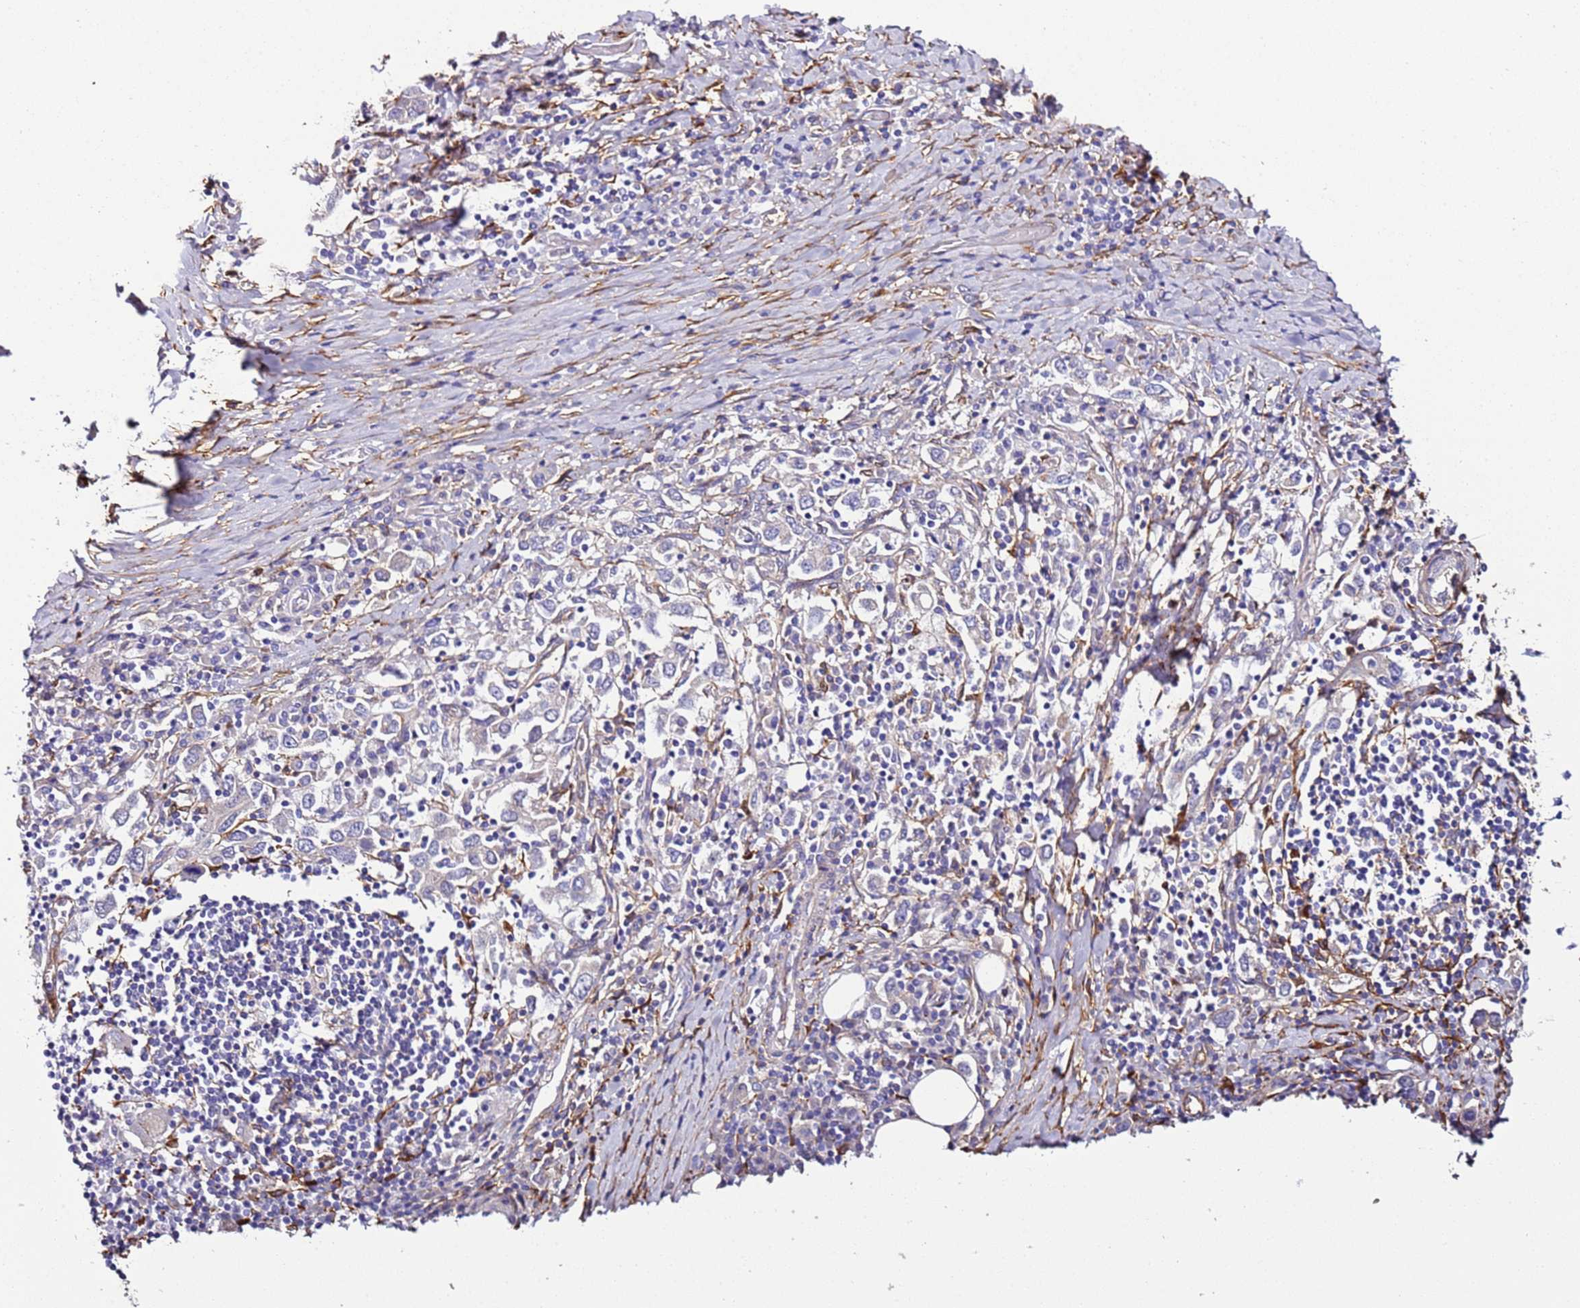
{"staining": {"intensity": "negative", "quantity": "none", "location": "none"}, "tissue": "stomach cancer", "cell_type": "Tumor cells", "image_type": "cancer", "snomed": [{"axis": "morphology", "description": "Adenocarcinoma, NOS"}, {"axis": "topography", "description": "Stomach, upper"}, {"axis": "topography", "description": "Stomach"}], "caption": "An IHC photomicrograph of stomach cancer (adenocarcinoma) is shown. There is no staining in tumor cells of stomach cancer (adenocarcinoma).", "gene": "FAM174C", "patient": {"sex": "male", "age": 62}}